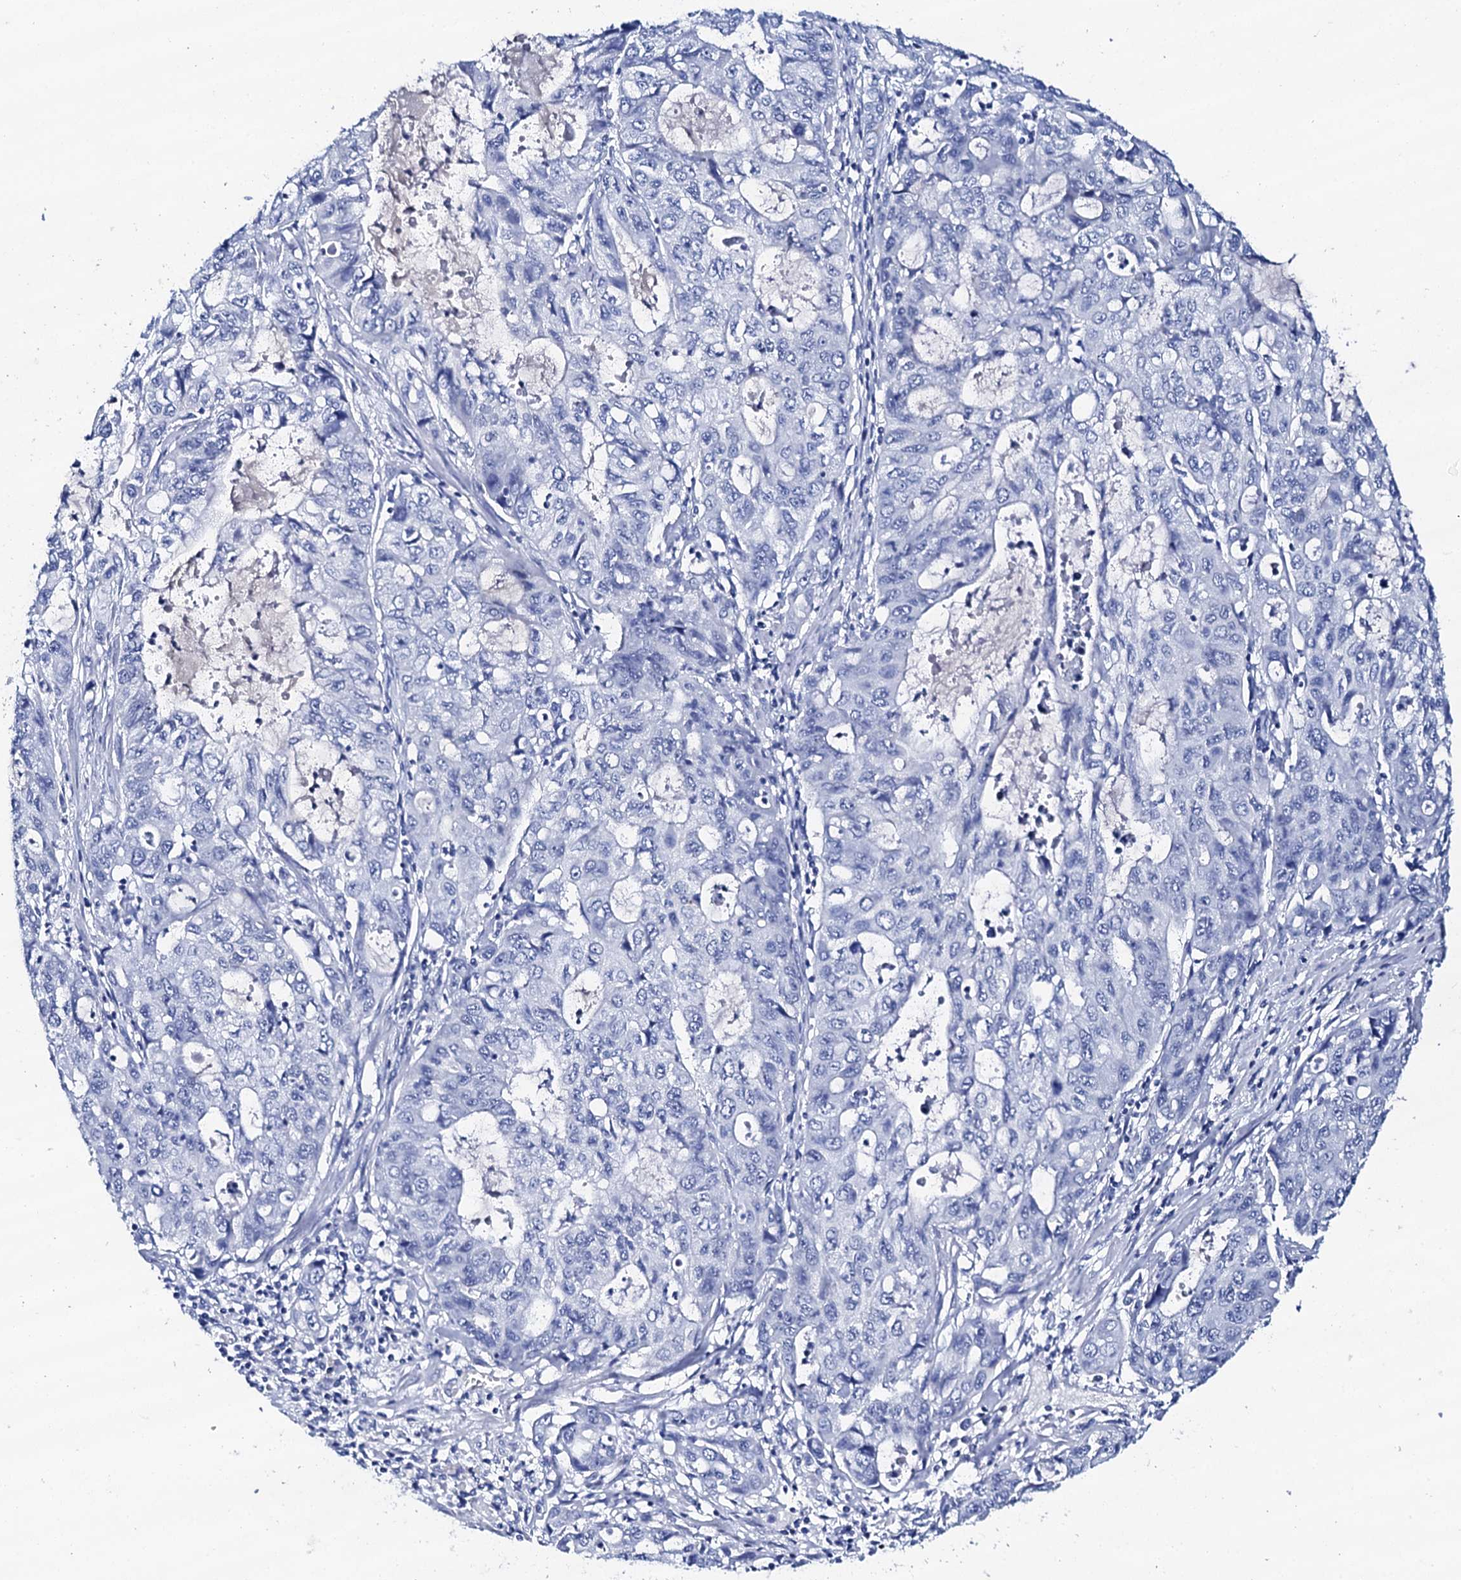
{"staining": {"intensity": "negative", "quantity": "none", "location": "none"}, "tissue": "stomach cancer", "cell_type": "Tumor cells", "image_type": "cancer", "snomed": [{"axis": "morphology", "description": "Adenocarcinoma, NOS"}, {"axis": "topography", "description": "Stomach, upper"}], "caption": "The micrograph shows no staining of tumor cells in adenocarcinoma (stomach).", "gene": "FBXL16", "patient": {"sex": "female", "age": 52}}